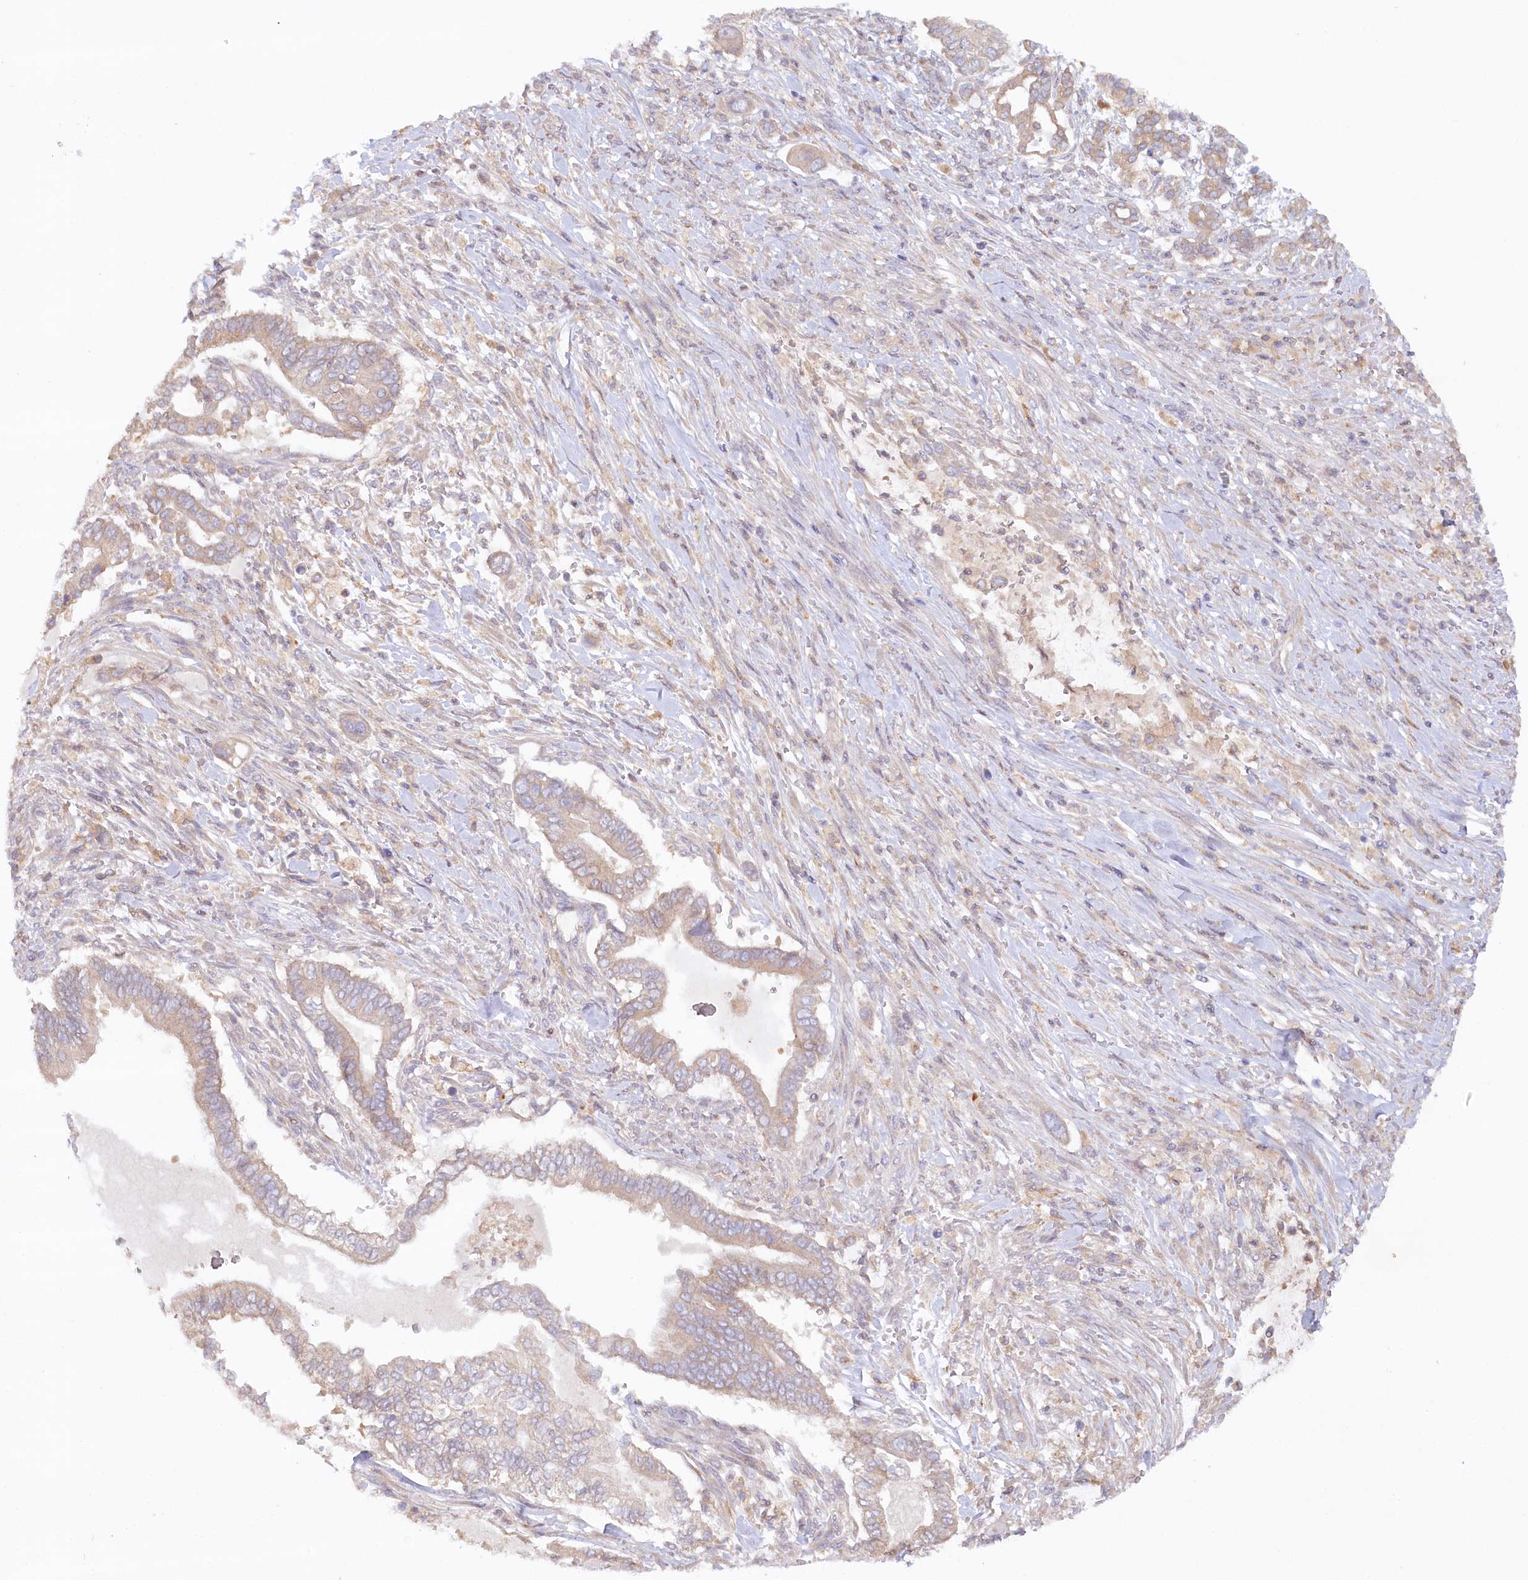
{"staining": {"intensity": "weak", "quantity": ">75%", "location": "cytoplasmic/membranous"}, "tissue": "pancreatic cancer", "cell_type": "Tumor cells", "image_type": "cancer", "snomed": [{"axis": "morphology", "description": "Adenocarcinoma, NOS"}, {"axis": "topography", "description": "Pancreas"}], "caption": "A brown stain labels weak cytoplasmic/membranous staining of a protein in pancreatic cancer tumor cells.", "gene": "PAIP2", "patient": {"sex": "male", "age": 68}}